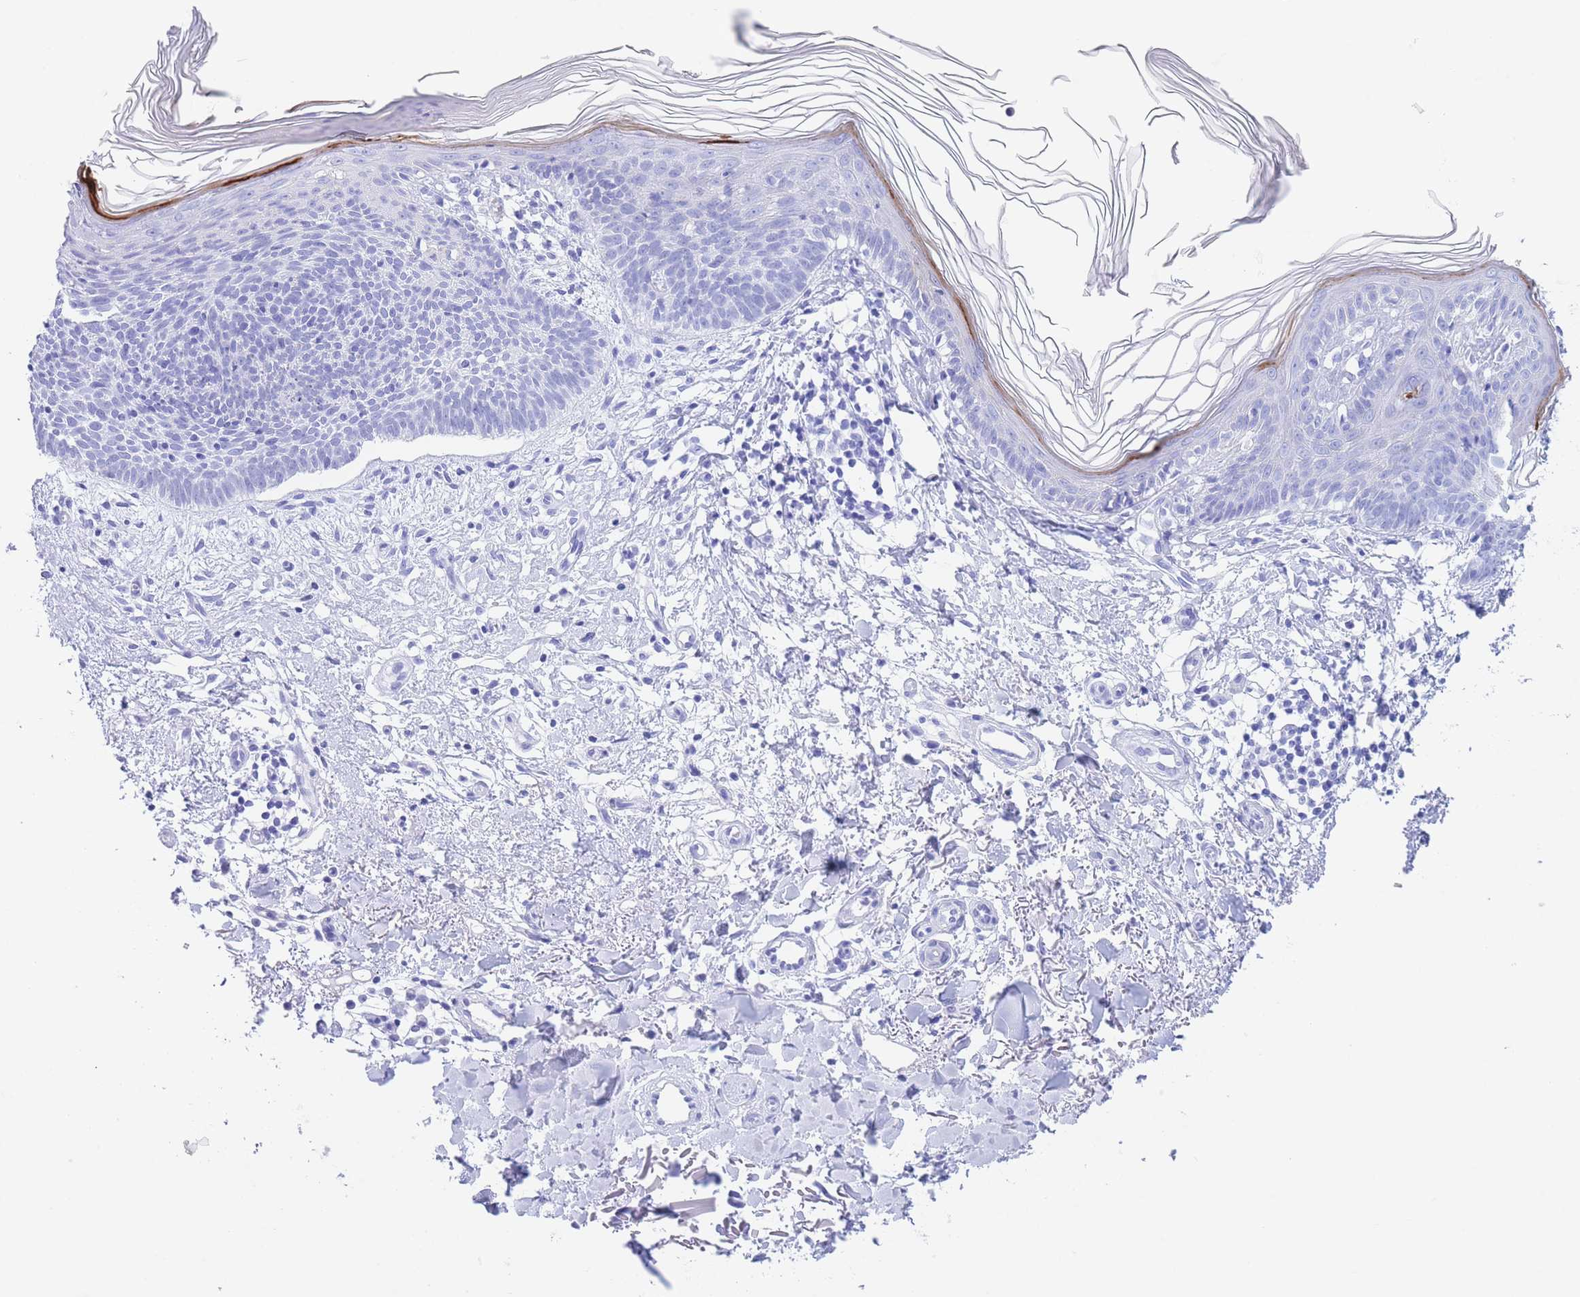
{"staining": {"intensity": "negative", "quantity": "none", "location": "none"}, "tissue": "skin cancer", "cell_type": "Tumor cells", "image_type": "cancer", "snomed": [{"axis": "morphology", "description": "Basal cell carcinoma"}, {"axis": "topography", "description": "Skin"}], "caption": "Immunohistochemistry of skin basal cell carcinoma shows no expression in tumor cells.", "gene": "SLCO1B3", "patient": {"sex": "male", "age": 78}}